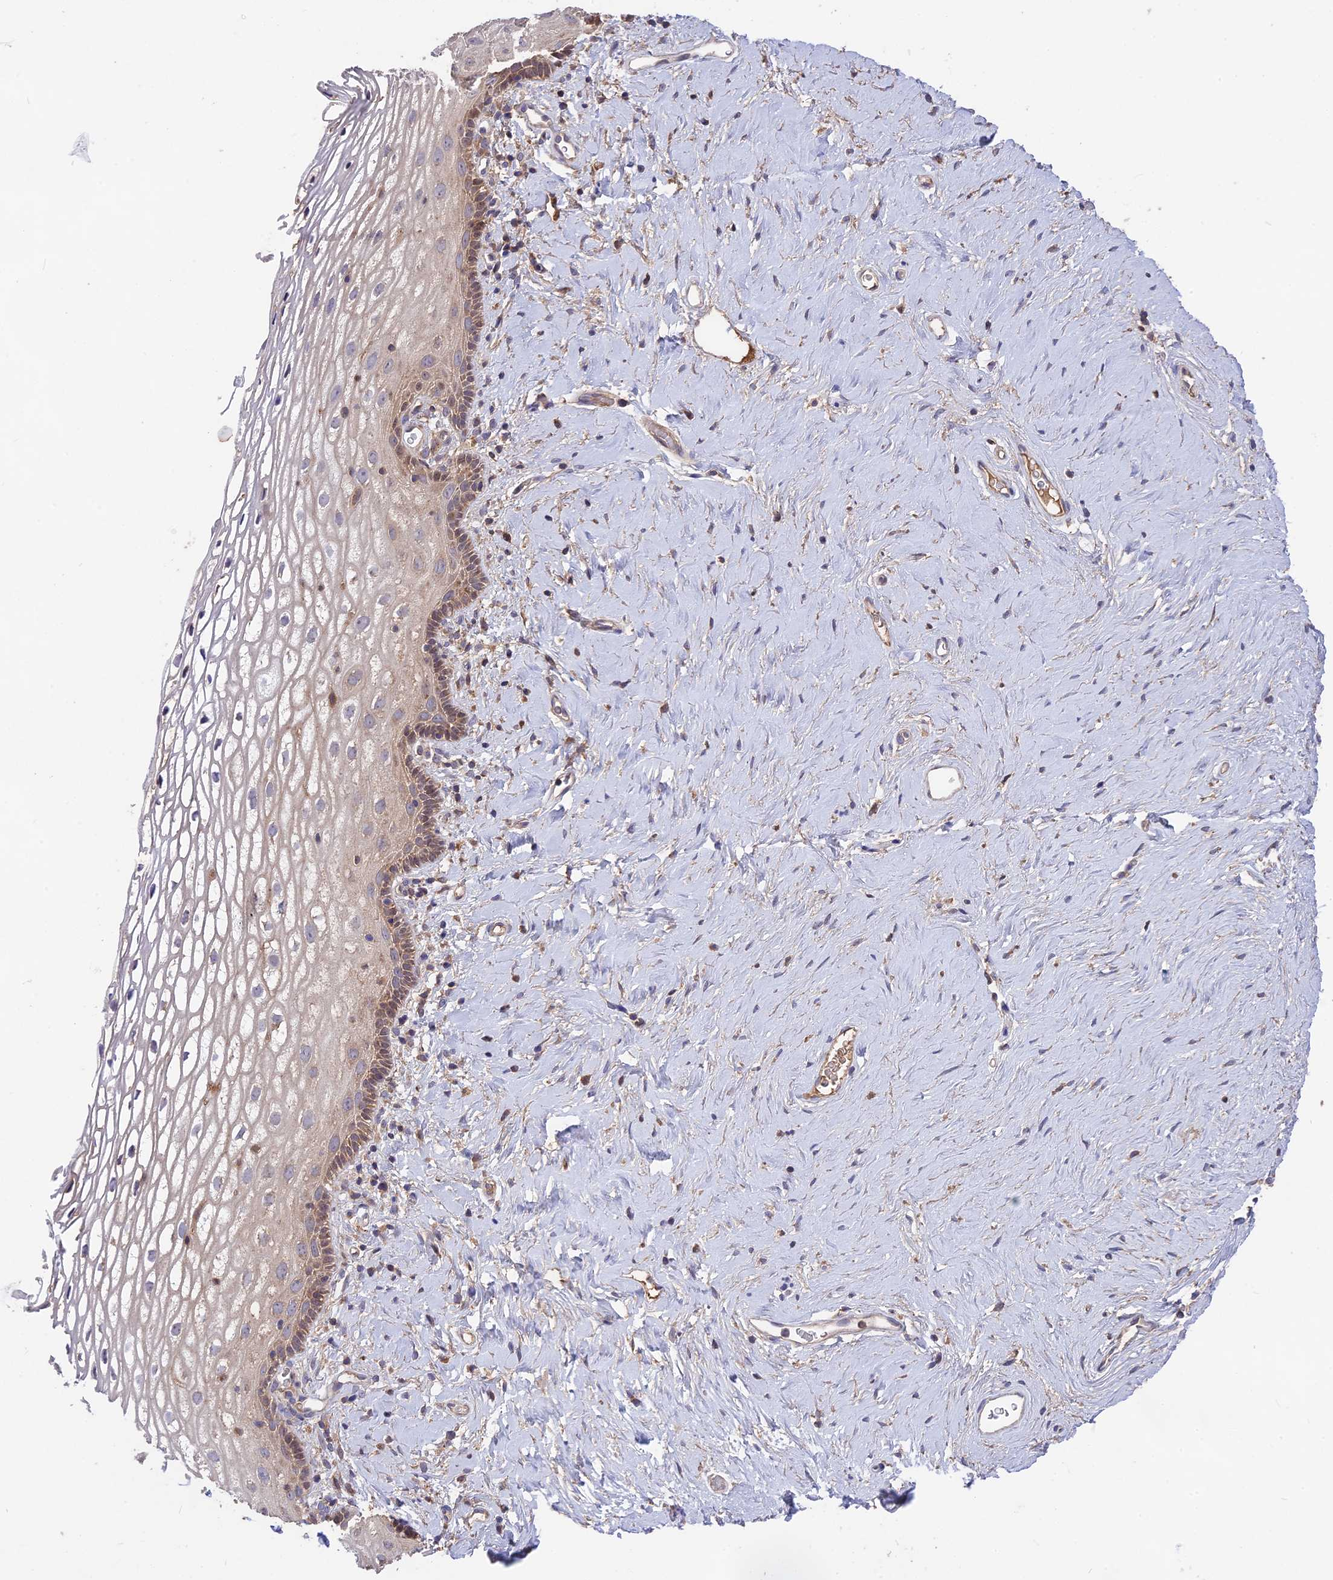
{"staining": {"intensity": "moderate", "quantity": "25%-75%", "location": "cytoplasmic/membranous,nuclear"}, "tissue": "vagina", "cell_type": "Squamous epithelial cells", "image_type": "normal", "snomed": [{"axis": "morphology", "description": "Normal tissue, NOS"}, {"axis": "morphology", "description": "Adenocarcinoma, NOS"}, {"axis": "topography", "description": "Rectum"}, {"axis": "topography", "description": "Vagina"}], "caption": "Moderate cytoplasmic/membranous,nuclear protein staining is seen in approximately 25%-75% of squamous epithelial cells in vagina. (DAB (3,3'-diaminobenzidine) IHC with brightfield microscopy, high magnification).", "gene": "NUDT8", "patient": {"sex": "female", "age": 71}}